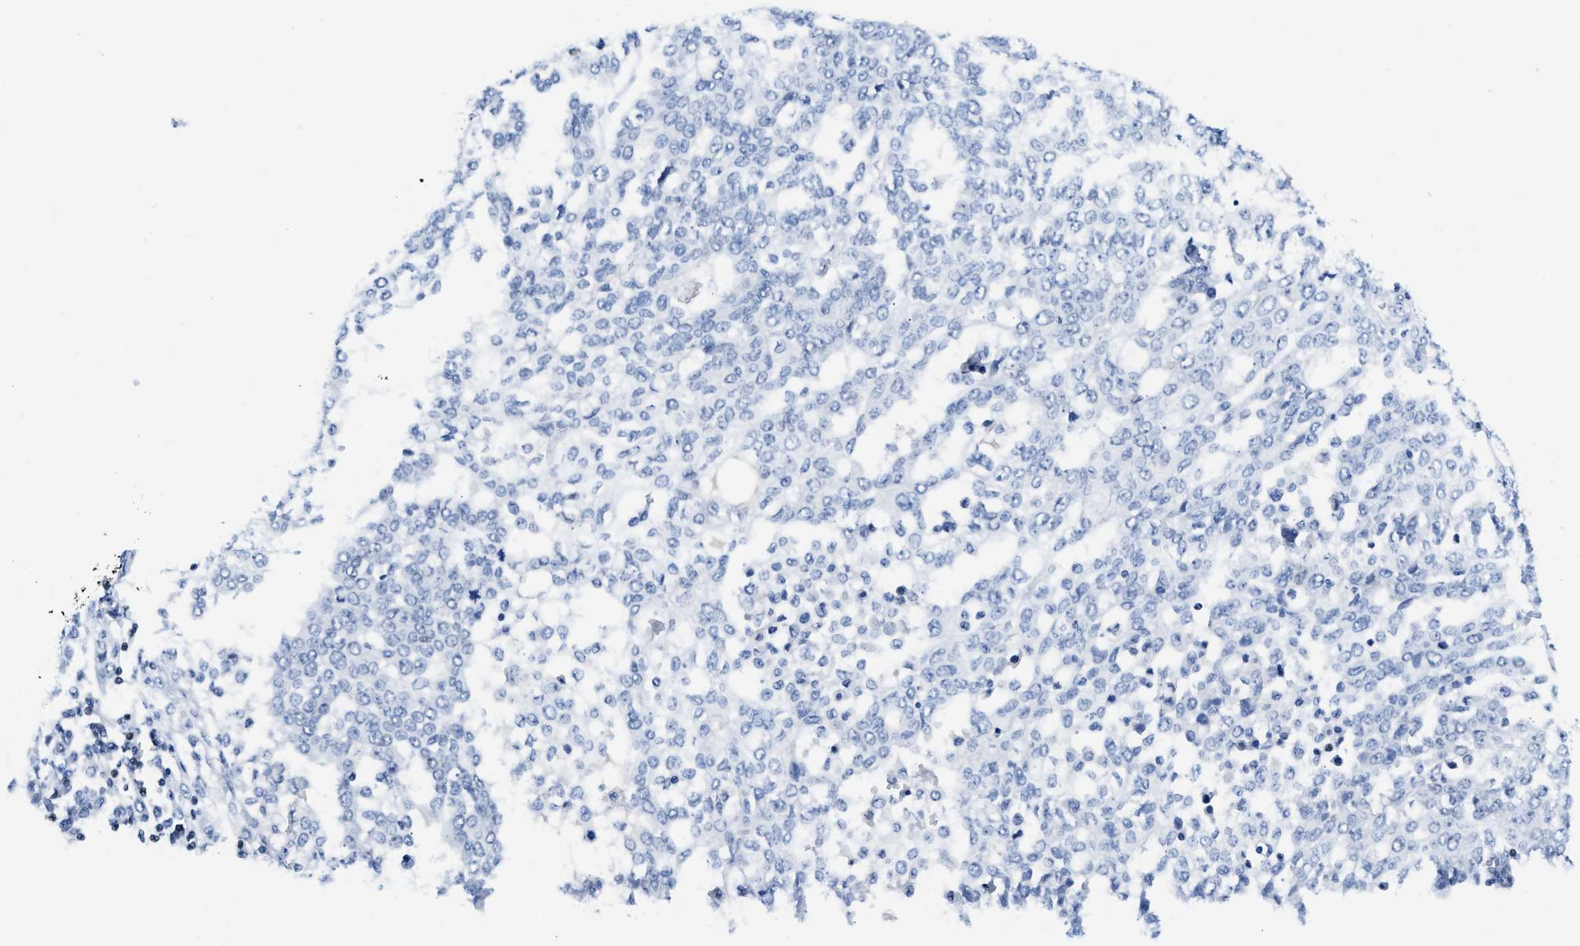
{"staining": {"intensity": "negative", "quantity": "none", "location": "none"}, "tissue": "ovarian cancer", "cell_type": "Tumor cells", "image_type": "cancer", "snomed": [{"axis": "morphology", "description": "Cystadenocarcinoma, serous, NOS"}, {"axis": "topography", "description": "Soft tissue"}, {"axis": "topography", "description": "Ovary"}], "caption": "DAB immunohistochemical staining of human ovarian cancer (serous cystadenocarcinoma) demonstrates no significant positivity in tumor cells.", "gene": "TCF7", "patient": {"sex": "female", "age": 57}}